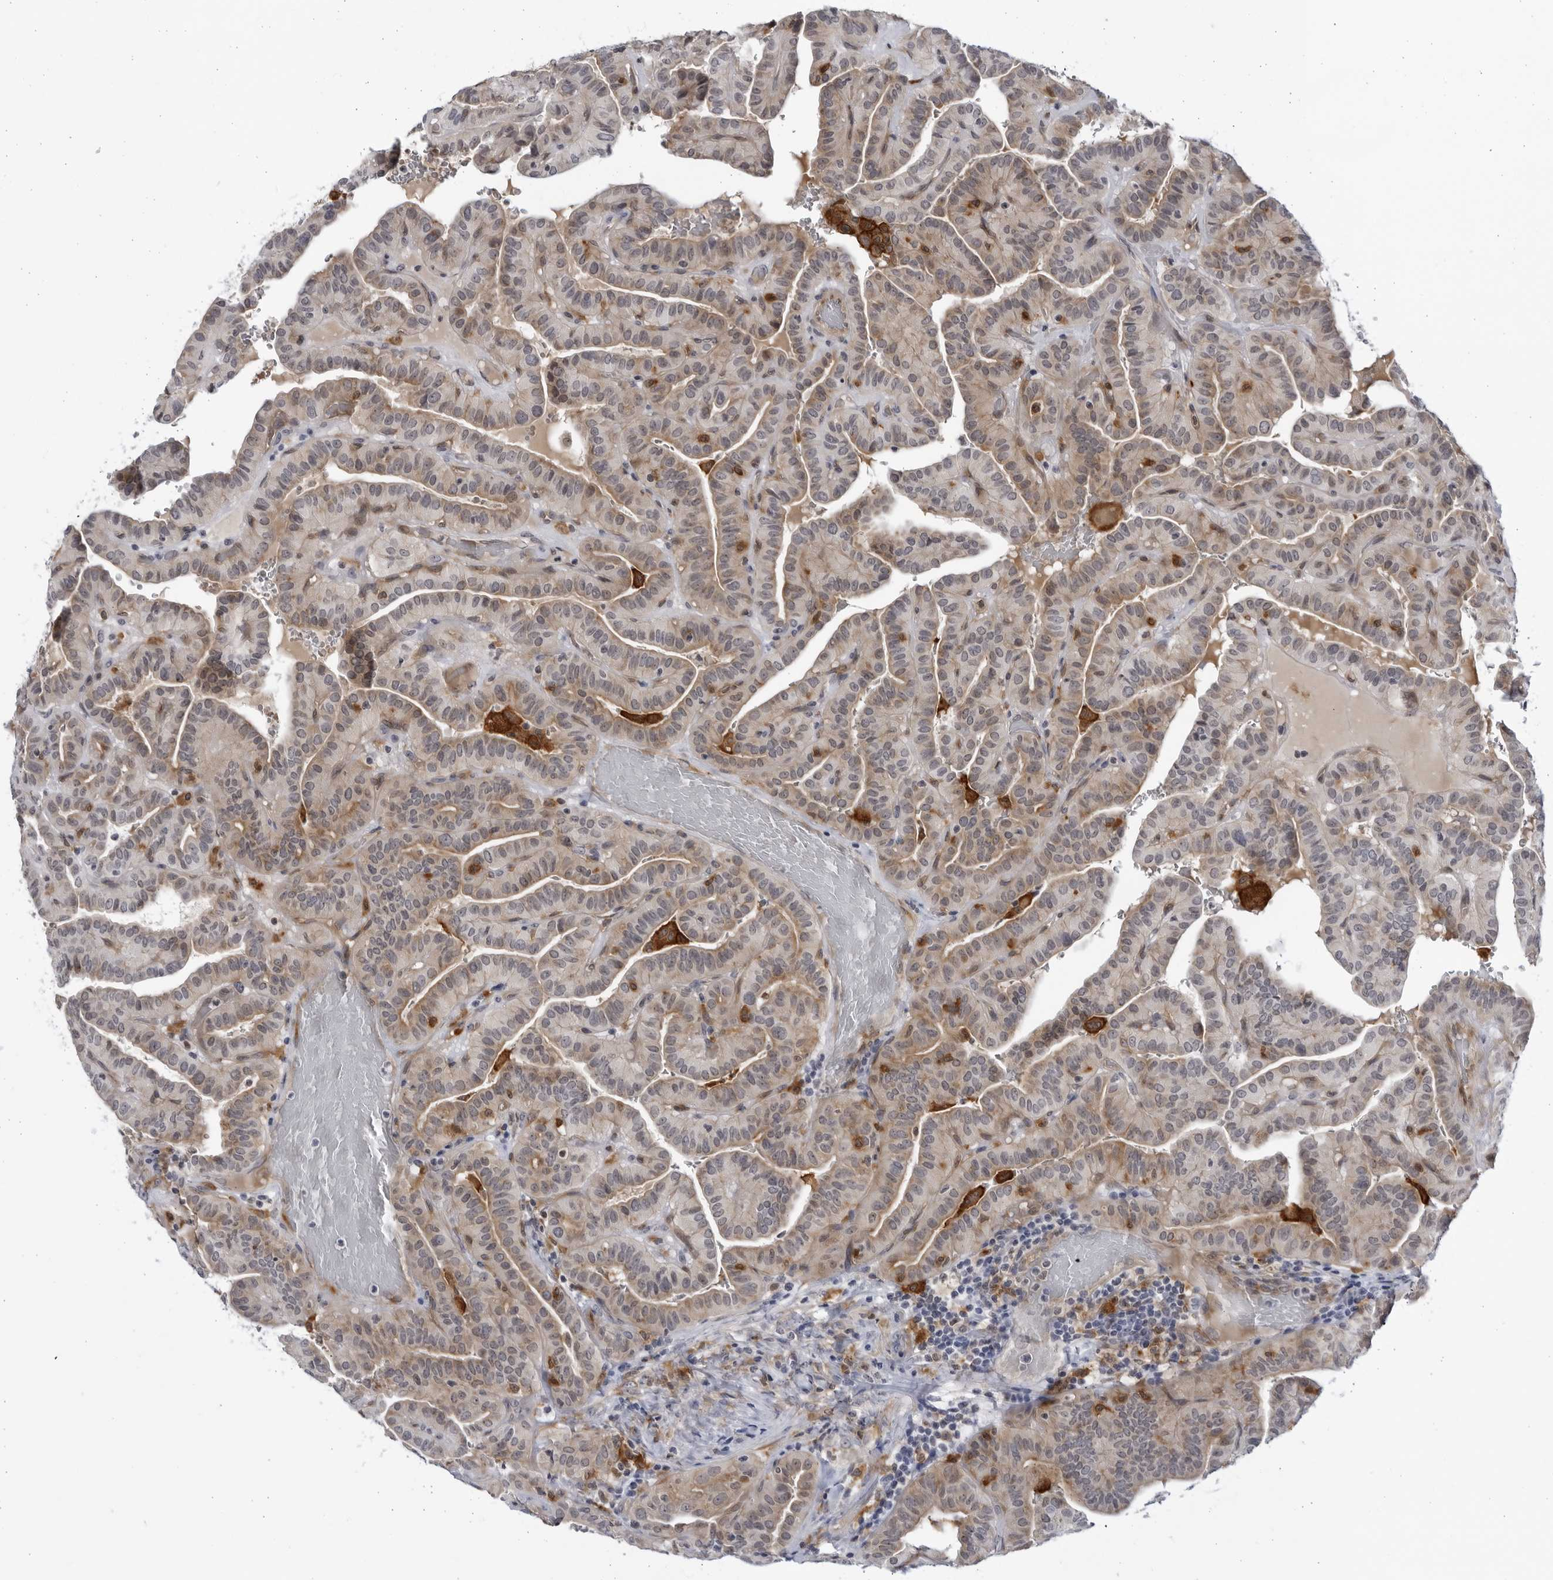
{"staining": {"intensity": "weak", "quantity": "25%-75%", "location": "cytoplasmic/membranous"}, "tissue": "thyroid cancer", "cell_type": "Tumor cells", "image_type": "cancer", "snomed": [{"axis": "morphology", "description": "Papillary adenocarcinoma, NOS"}, {"axis": "topography", "description": "Thyroid gland"}], "caption": "Human thyroid cancer (papillary adenocarcinoma) stained with a protein marker reveals weak staining in tumor cells.", "gene": "BMP2K", "patient": {"sex": "male", "age": 77}}